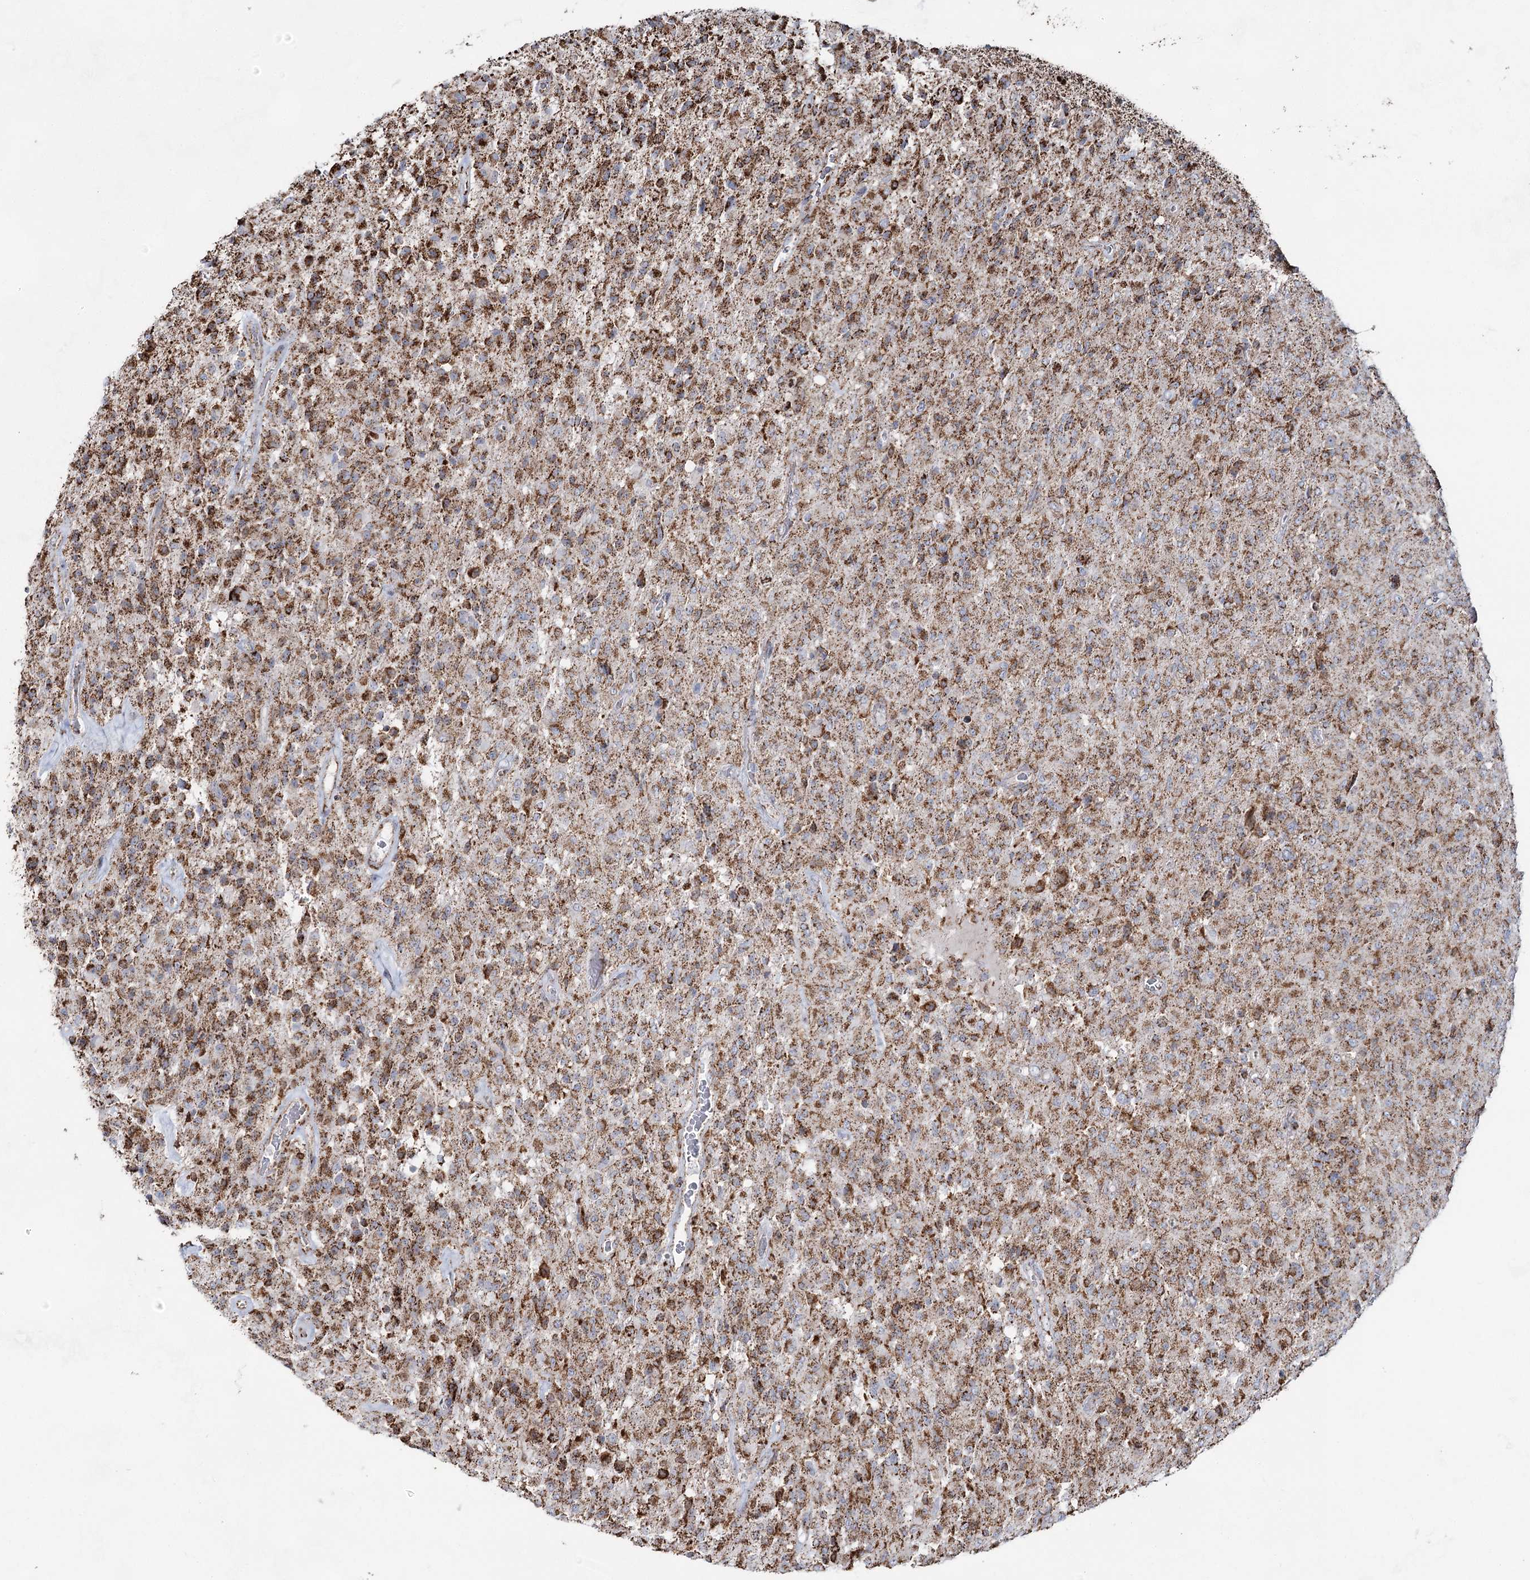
{"staining": {"intensity": "moderate", "quantity": ">75%", "location": "cytoplasmic/membranous"}, "tissue": "glioma", "cell_type": "Tumor cells", "image_type": "cancer", "snomed": [{"axis": "morphology", "description": "Glioma, malignant, High grade"}, {"axis": "topography", "description": "Brain"}], "caption": "Glioma stained for a protein (brown) shows moderate cytoplasmic/membranous positive staining in about >75% of tumor cells.", "gene": "CWF19L1", "patient": {"sex": "female", "age": 57}}